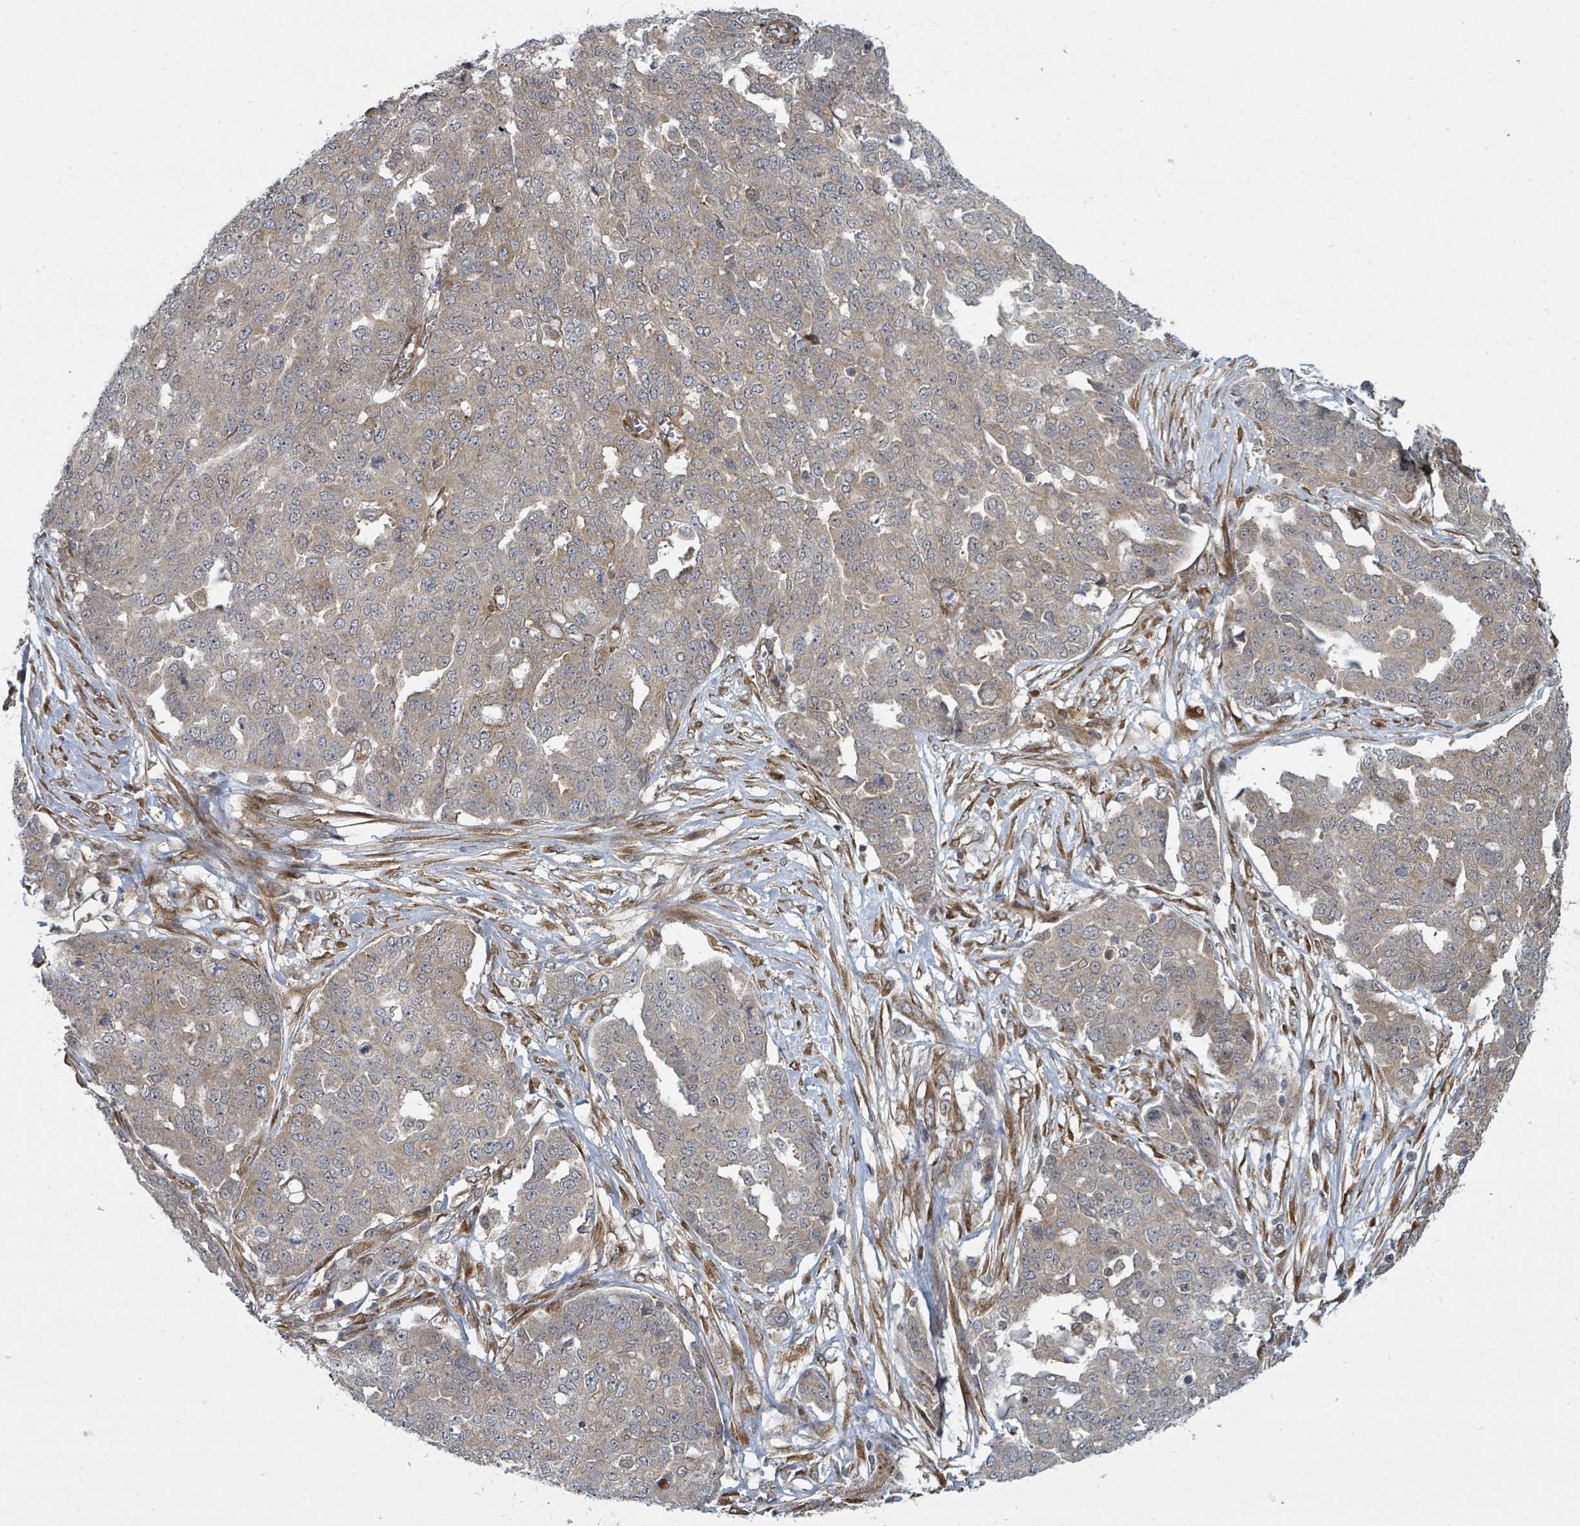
{"staining": {"intensity": "weak", "quantity": "<25%", "location": "cytoplasmic/membranous"}, "tissue": "ovarian cancer", "cell_type": "Tumor cells", "image_type": "cancer", "snomed": [{"axis": "morphology", "description": "Cystadenocarcinoma, serous, NOS"}, {"axis": "topography", "description": "Soft tissue"}, {"axis": "topography", "description": "Ovary"}], "caption": "An immunohistochemistry (IHC) histopathology image of serous cystadenocarcinoma (ovarian) is shown. There is no staining in tumor cells of serous cystadenocarcinoma (ovarian). Nuclei are stained in blue.", "gene": "PSMG2", "patient": {"sex": "female", "age": 57}}